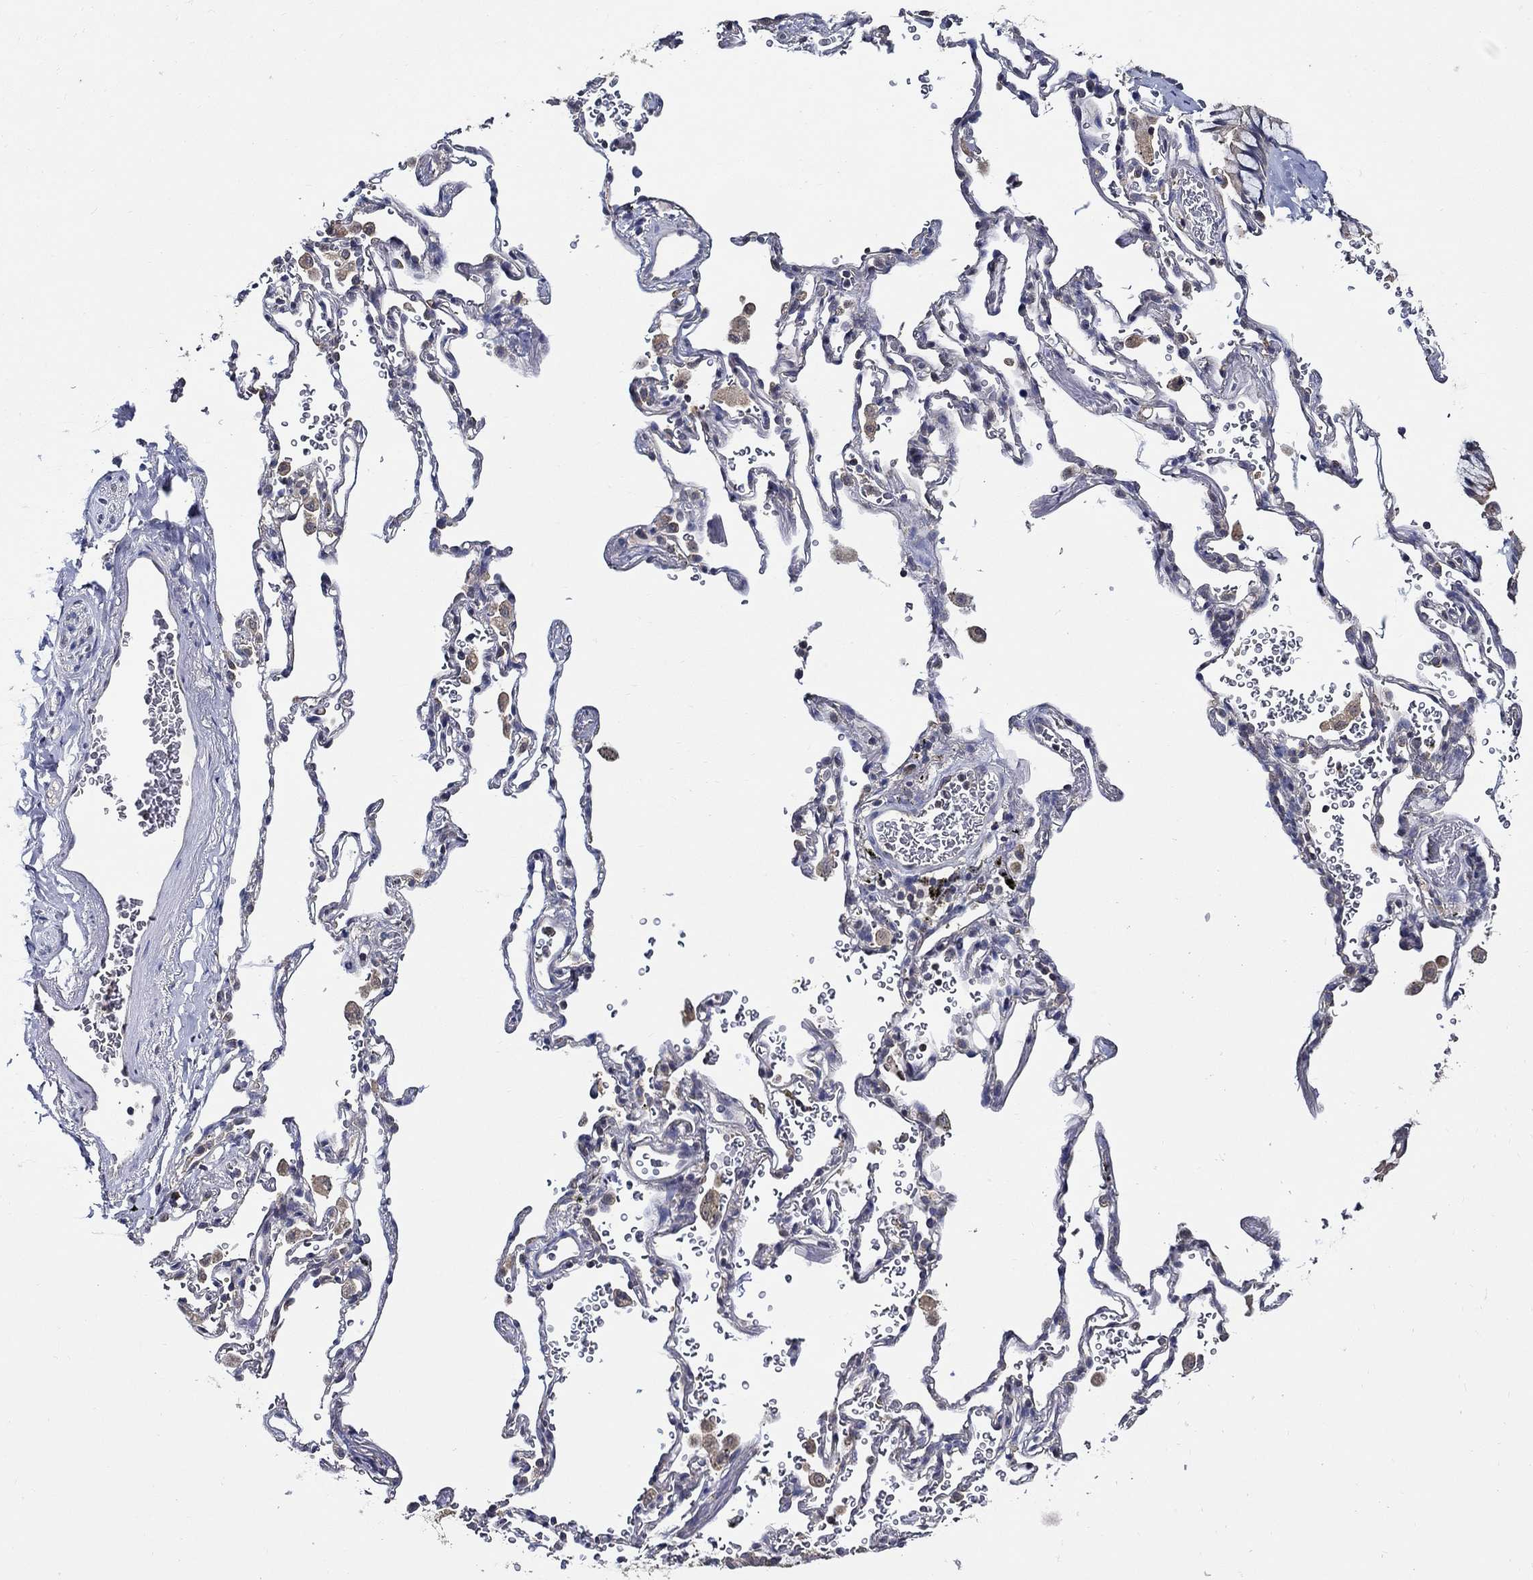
{"staining": {"intensity": "negative", "quantity": "none", "location": "none"}, "tissue": "adipose tissue", "cell_type": "Adipocytes", "image_type": "normal", "snomed": [{"axis": "morphology", "description": "Normal tissue, NOS"}, {"axis": "morphology", "description": "Adenocarcinoma, NOS"}, {"axis": "topography", "description": "Cartilage tissue"}, {"axis": "topography", "description": "Lung"}], "caption": "Adipocytes show no significant protein expression in benign adipose tissue. The staining is performed using DAB (3,3'-diaminobenzidine) brown chromogen with nuclei counter-stained in using hematoxylin.", "gene": "WDR53", "patient": {"sex": "male", "age": 59}}